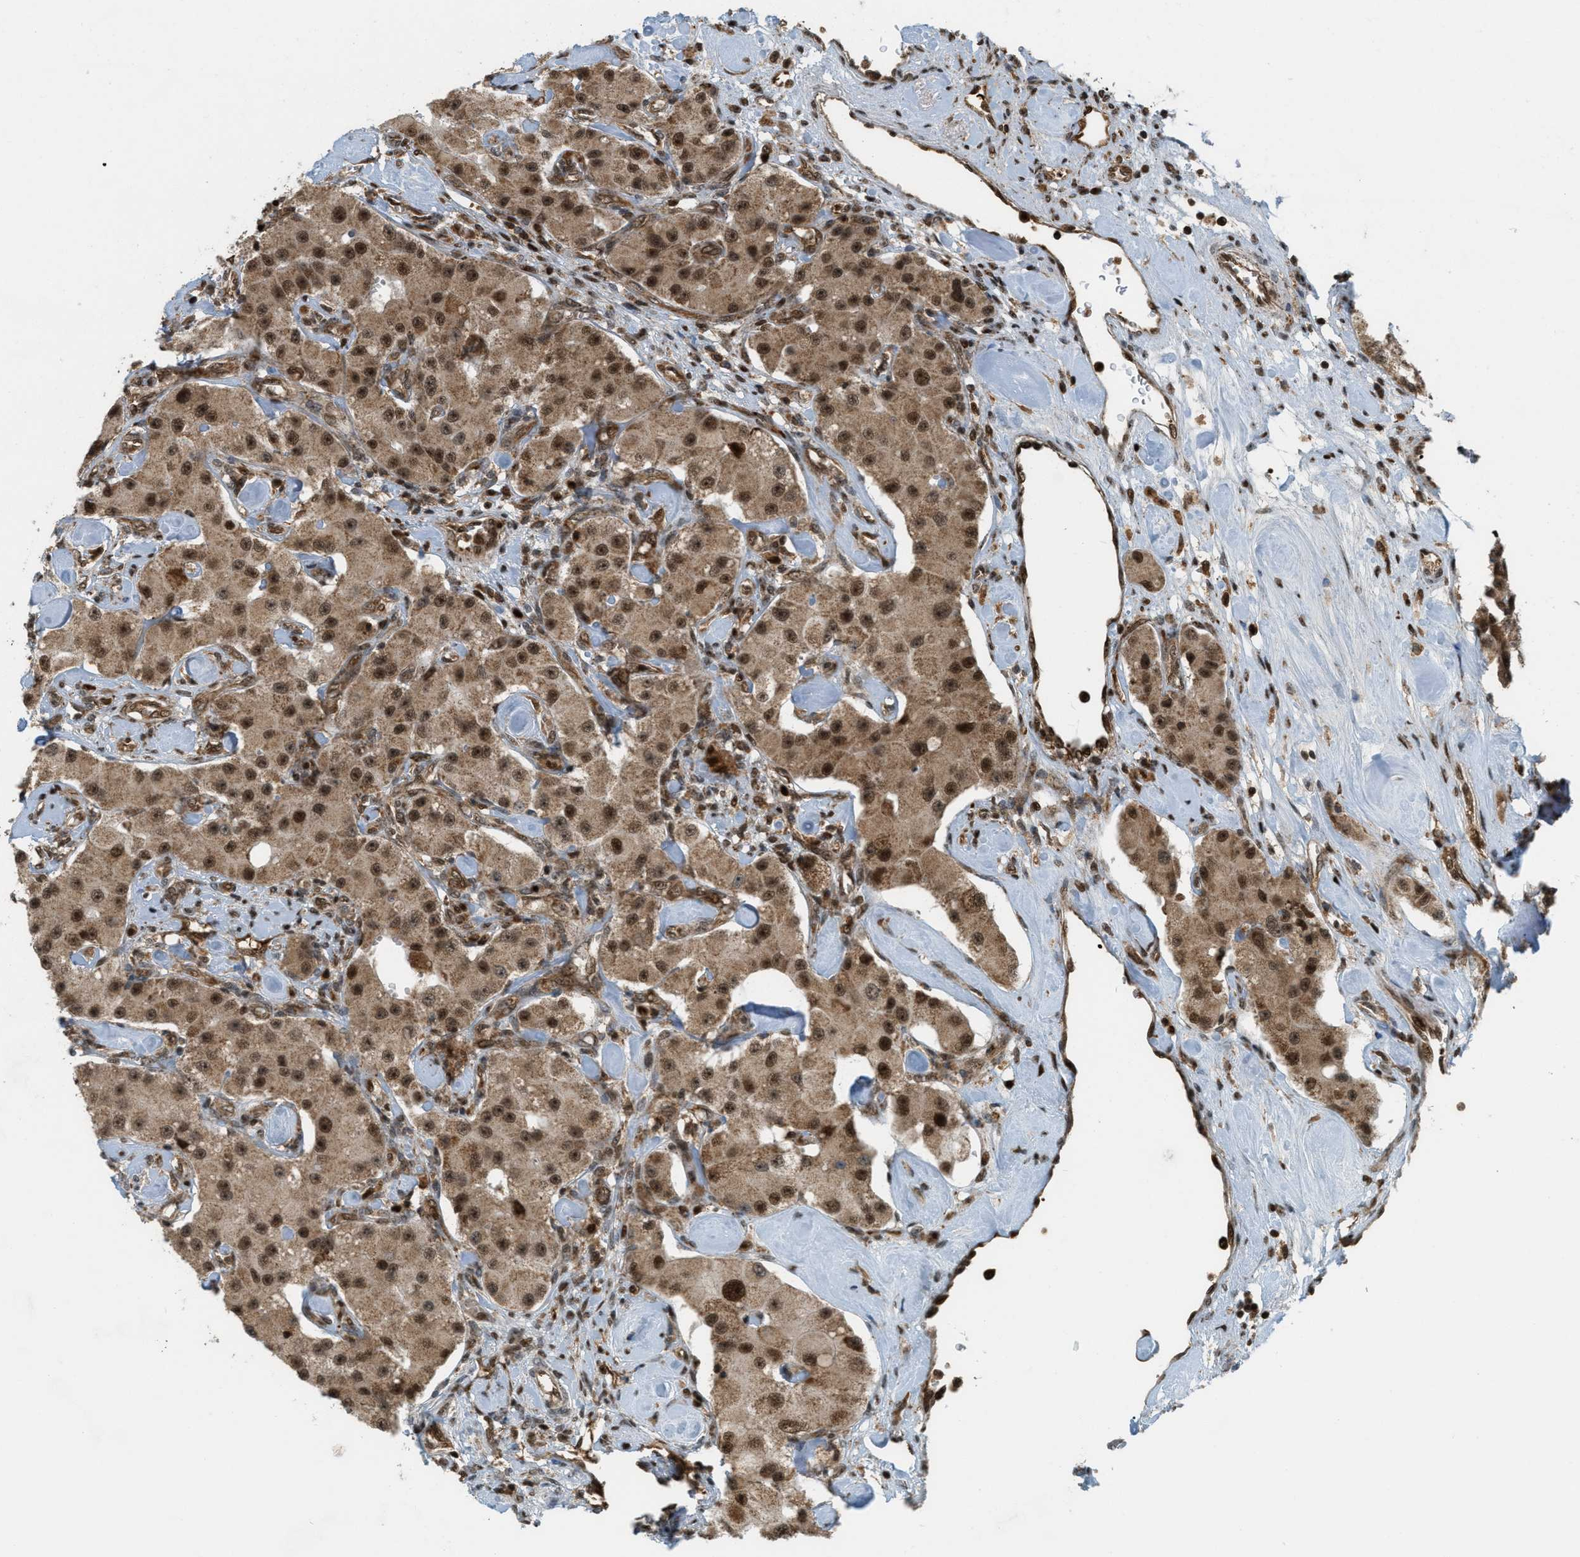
{"staining": {"intensity": "strong", "quantity": ">75%", "location": "cytoplasmic/membranous,nuclear"}, "tissue": "carcinoid", "cell_type": "Tumor cells", "image_type": "cancer", "snomed": [{"axis": "morphology", "description": "Carcinoid, malignant, NOS"}, {"axis": "topography", "description": "Pancreas"}], "caption": "Immunohistochemical staining of carcinoid exhibits strong cytoplasmic/membranous and nuclear protein staining in approximately >75% of tumor cells.", "gene": "TLK1", "patient": {"sex": "male", "age": 41}}